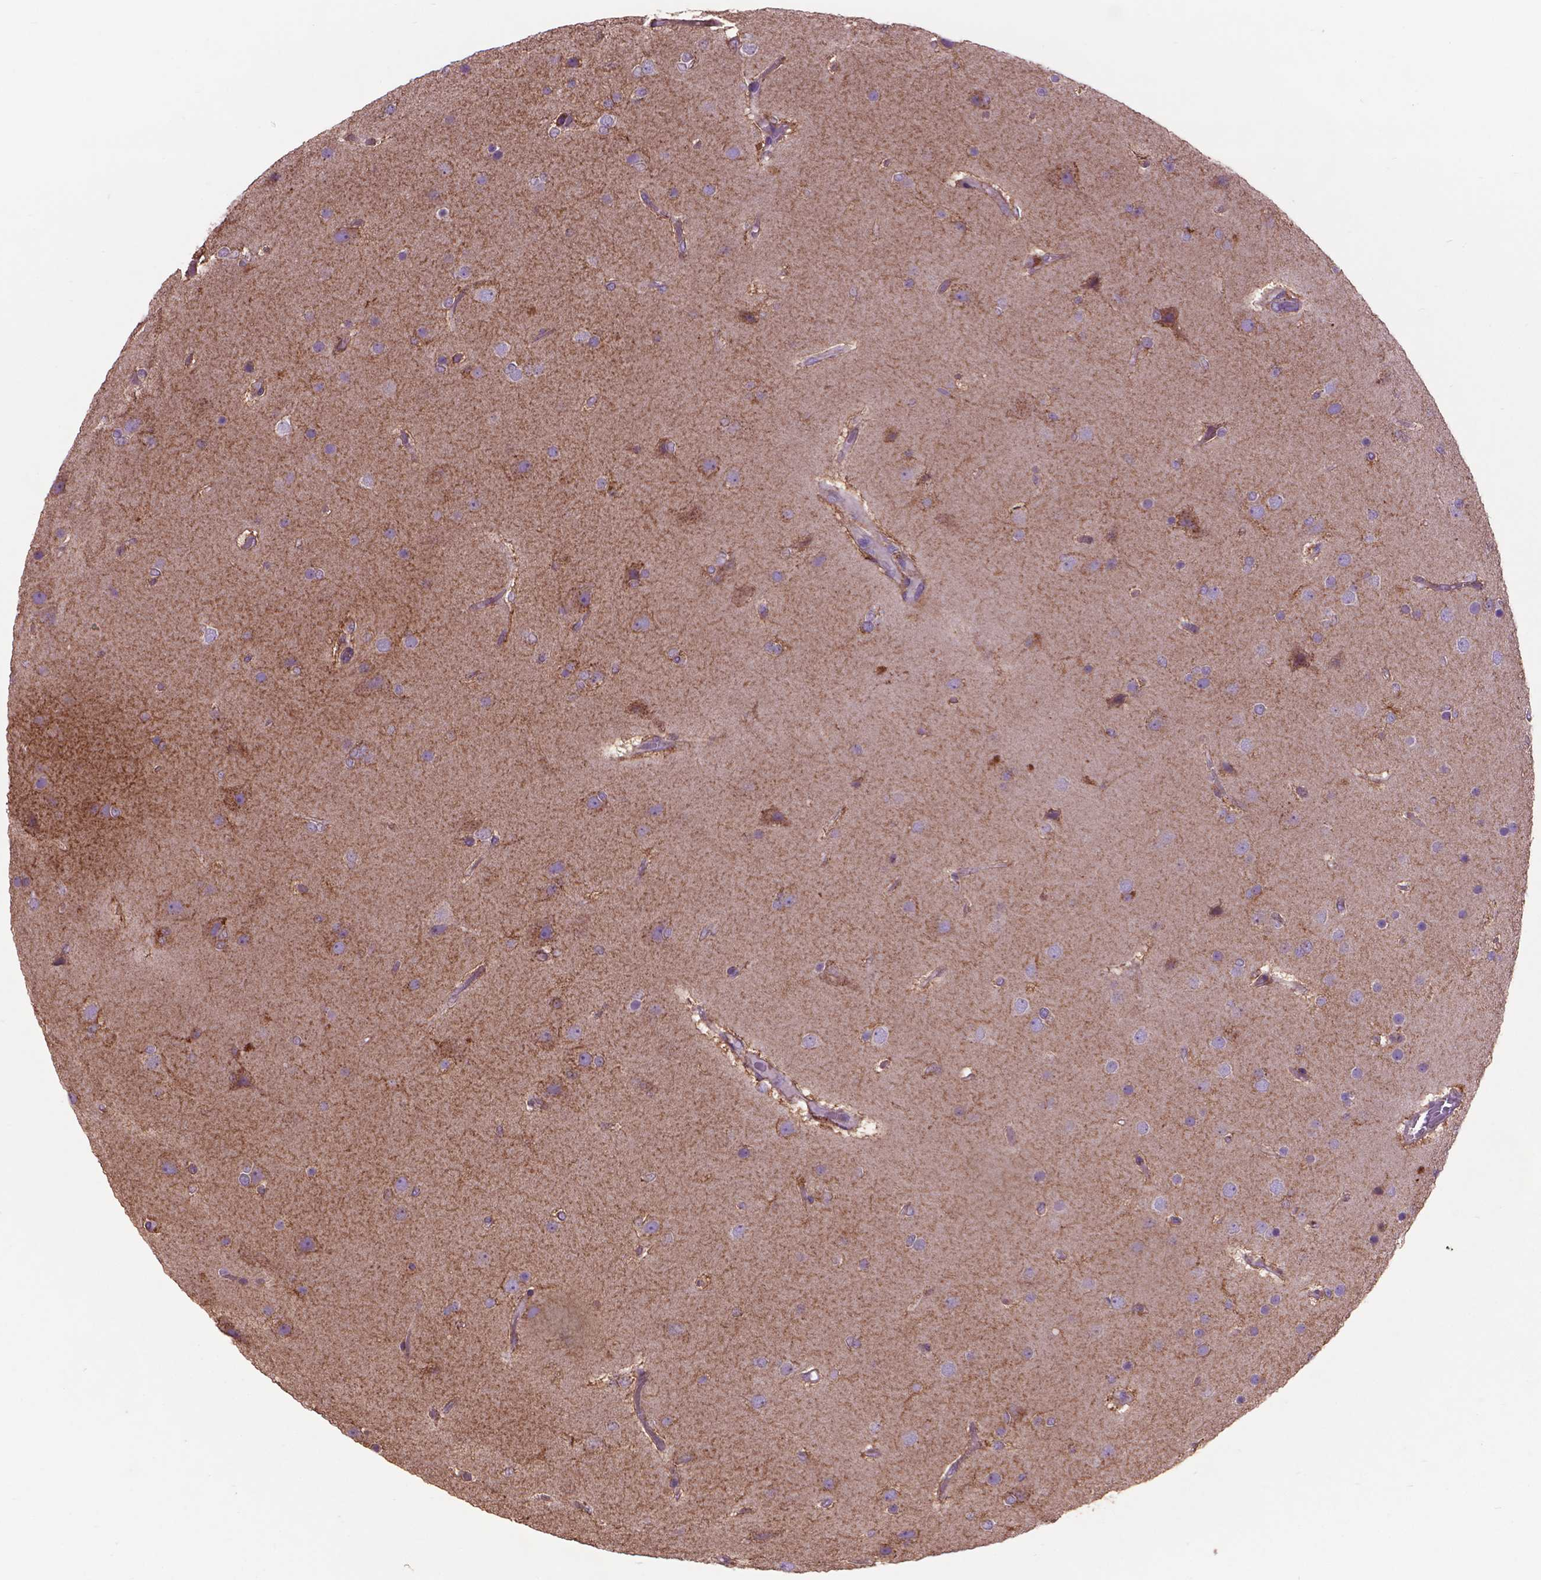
{"staining": {"intensity": "moderate", "quantity": "<25%", "location": "cytoplasmic/membranous"}, "tissue": "glioma", "cell_type": "Tumor cells", "image_type": "cancer", "snomed": [{"axis": "morphology", "description": "Glioma, malignant, High grade"}, {"axis": "topography", "description": "Brain"}], "caption": "Immunohistochemistry of human glioma shows low levels of moderate cytoplasmic/membranous staining in about <25% of tumor cells. The staining is performed using DAB brown chromogen to label protein expression. The nuclei are counter-stained blue using hematoxylin.", "gene": "GLB1", "patient": {"sex": "female", "age": 61}}